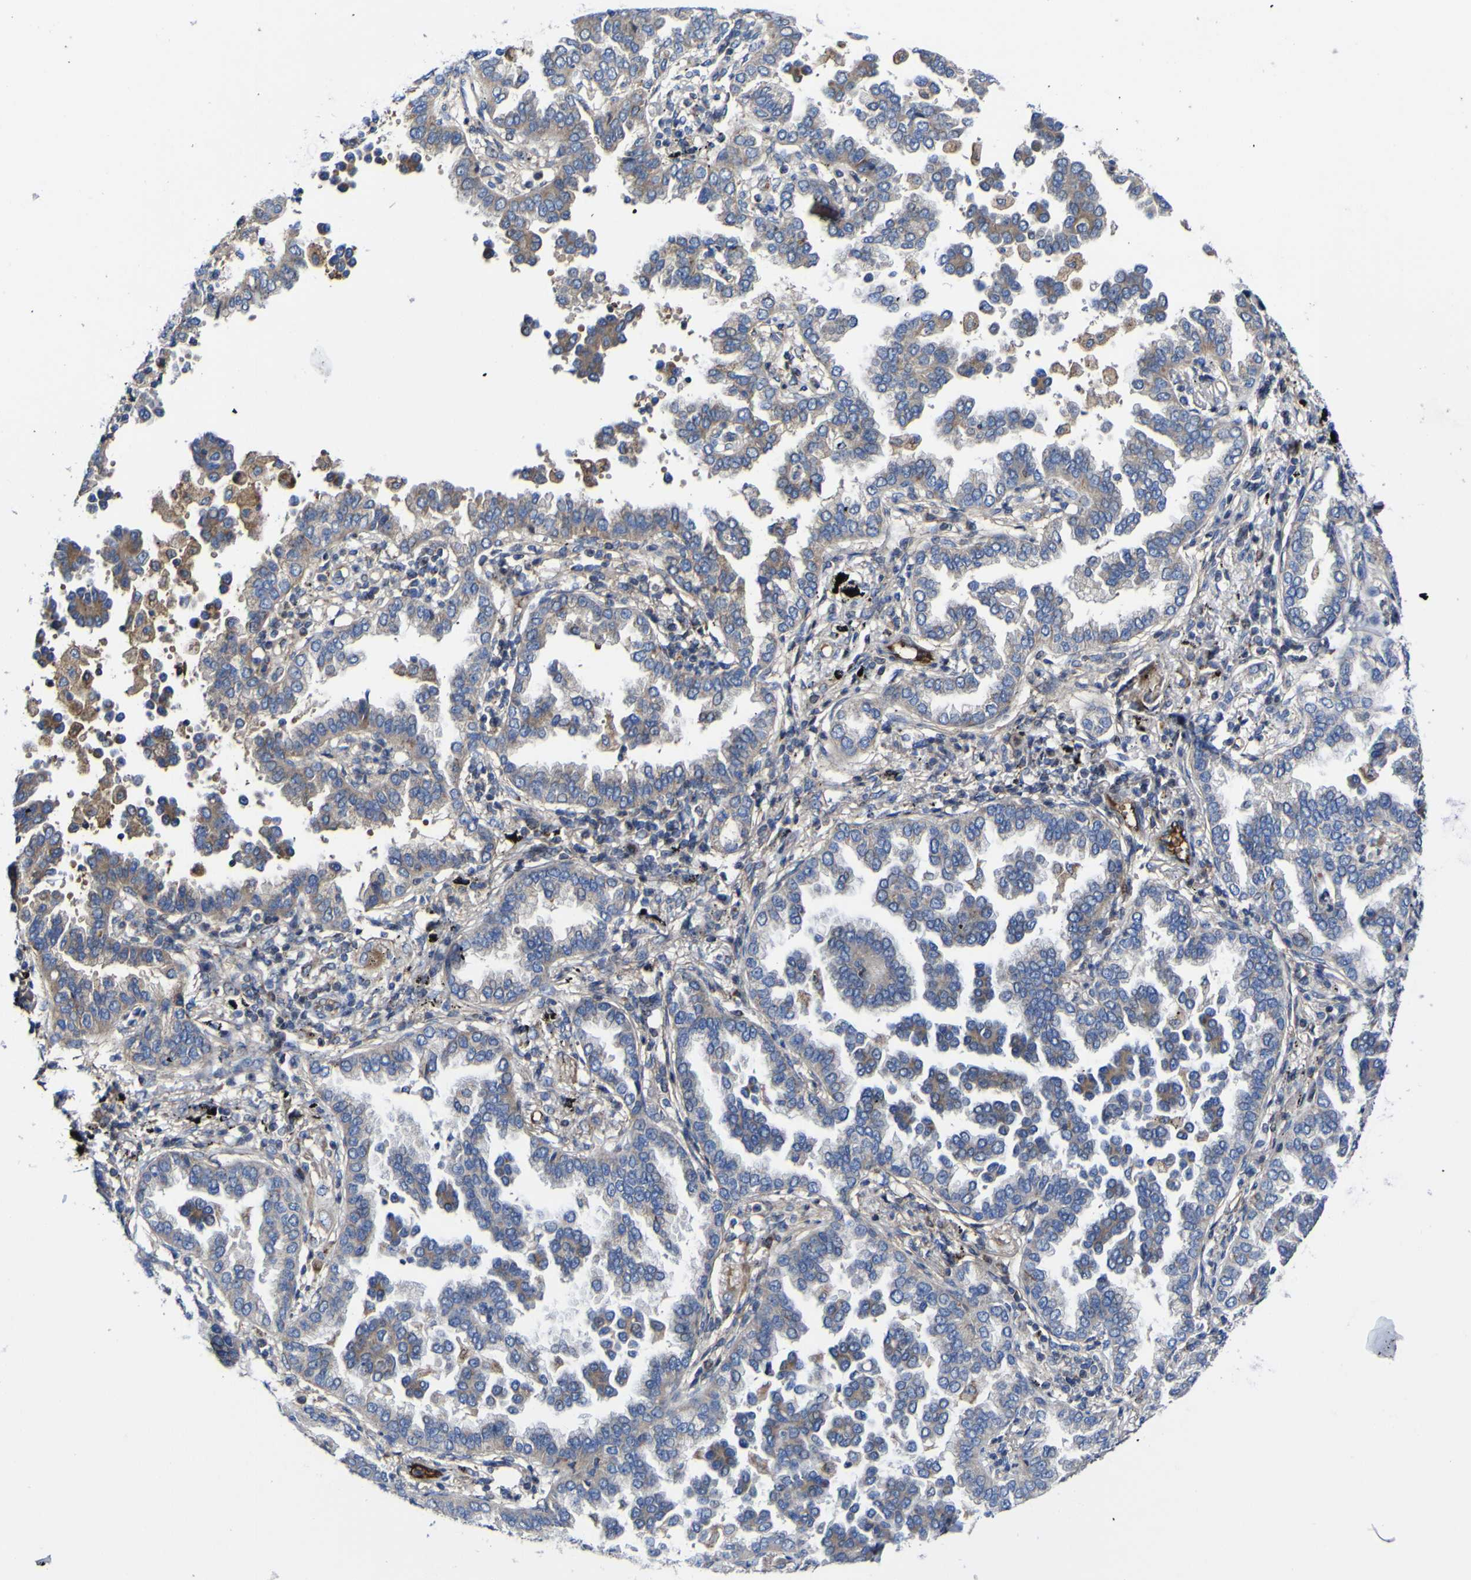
{"staining": {"intensity": "moderate", "quantity": "25%-75%", "location": "cytoplasmic/membranous"}, "tissue": "lung cancer", "cell_type": "Tumor cells", "image_type": "cancer", "snomed": [{"axis": "morphology", "description": "Normal tissue, NOS"}, {"axis": "morphology", "description": "Adenocarcinoma, NOS"}, {"axis": "topography", "description": "Lung"}], "caption": "Moderate cytoplasmic/membranous protein staining is identified in approximately 25%-75% of tumor cells in lung cancer (adenocarcinoma).", "gene": "CCDC90B", "patient": {"sex": "male", "age": 59}}